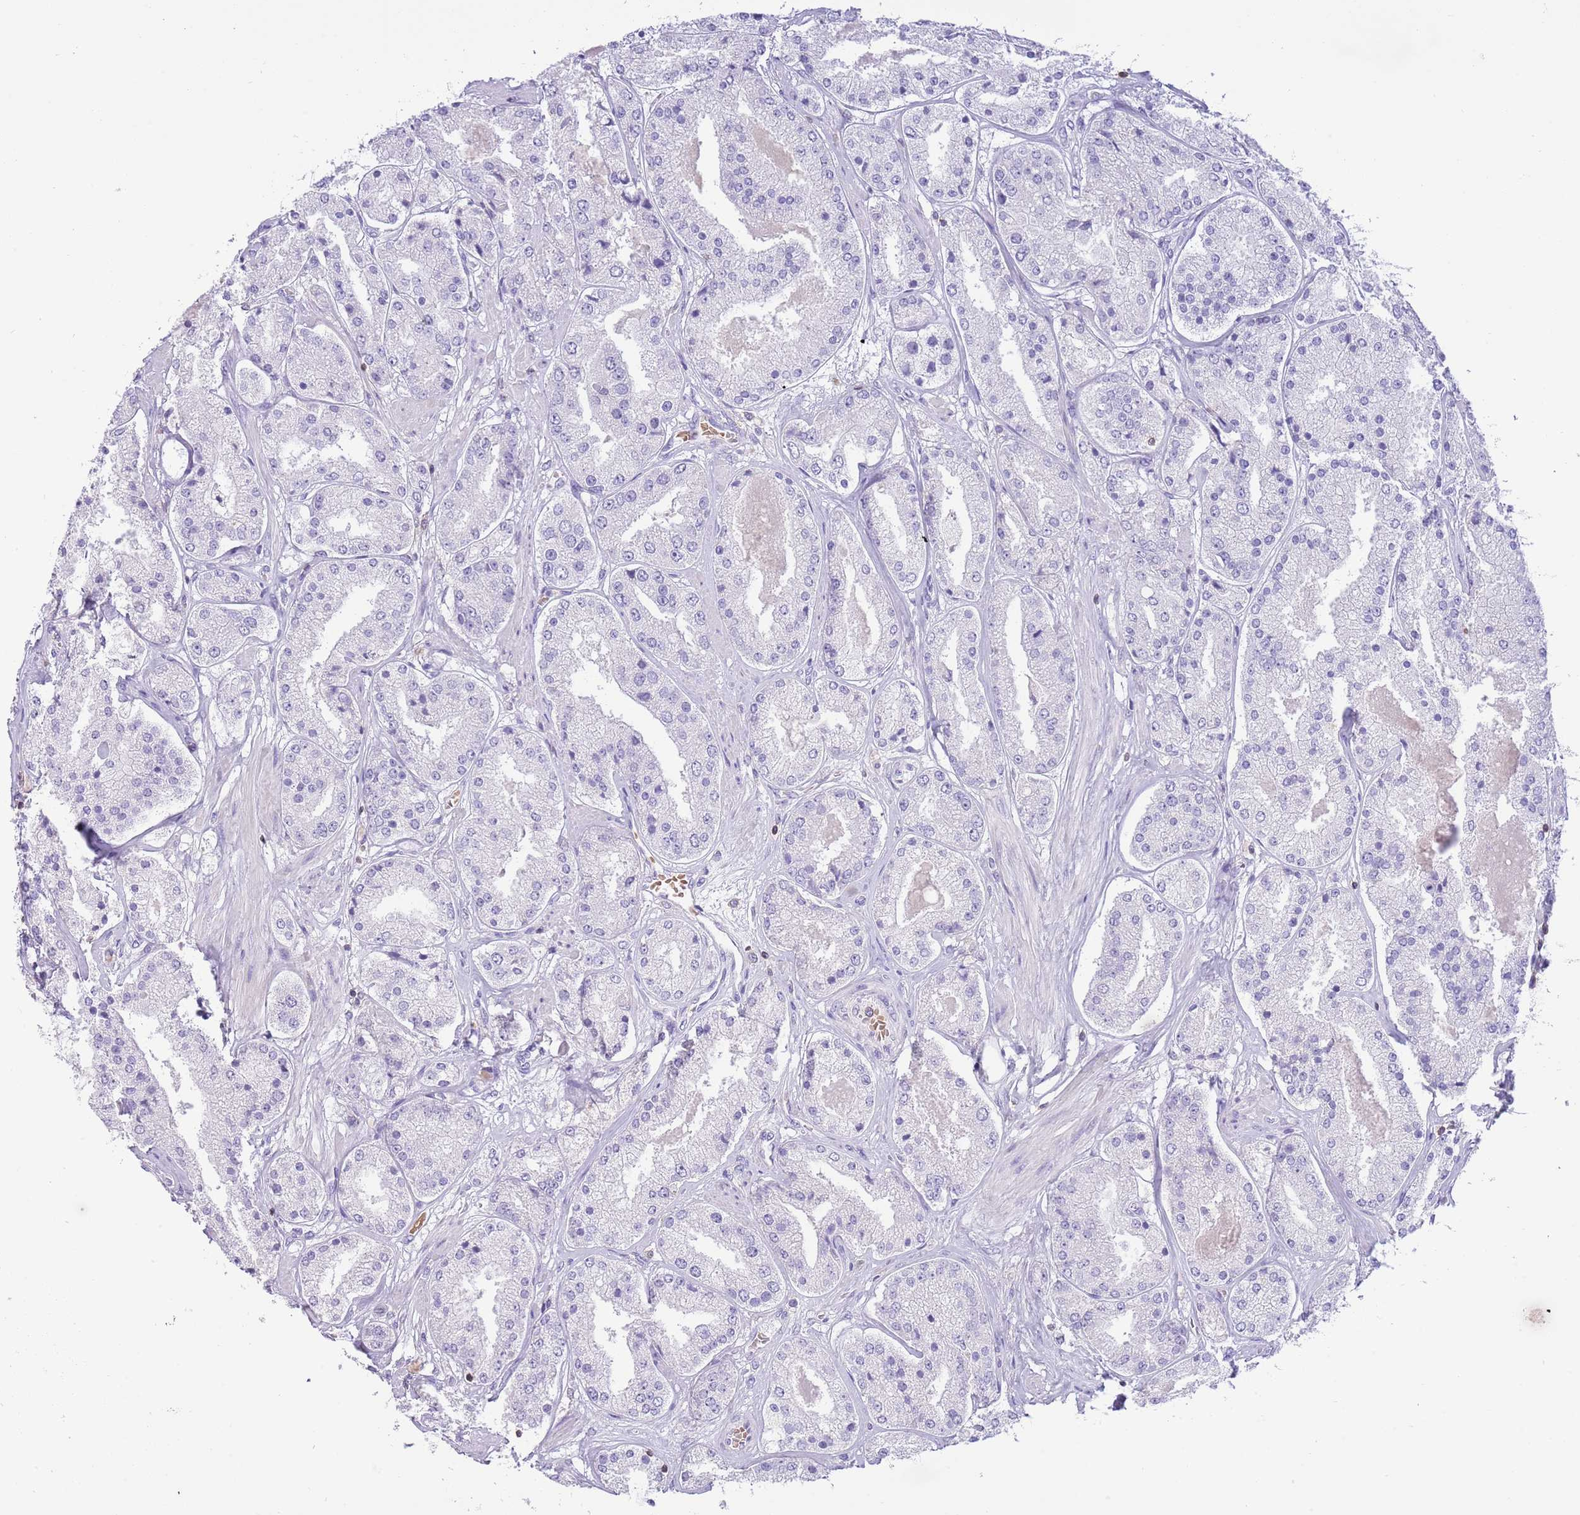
{"staining": {"intensity": "negative", "quantity": "none", "location": "none"}, "tissue": "prostate cancer", "cell_type": "Tumor cells", "image_type": "cancer", "snomed": [{"axis": "morphology", "description": "Adenocarcinoma, High grade"}, {"axis": "topography", "description": "Prostate"}], "caption": "There is no significant staining in tumor cells of prostate adenocarcinoma (high-grade).", "gene": "OR4Q3", "patient": {"sex": "male", "age": 63}}